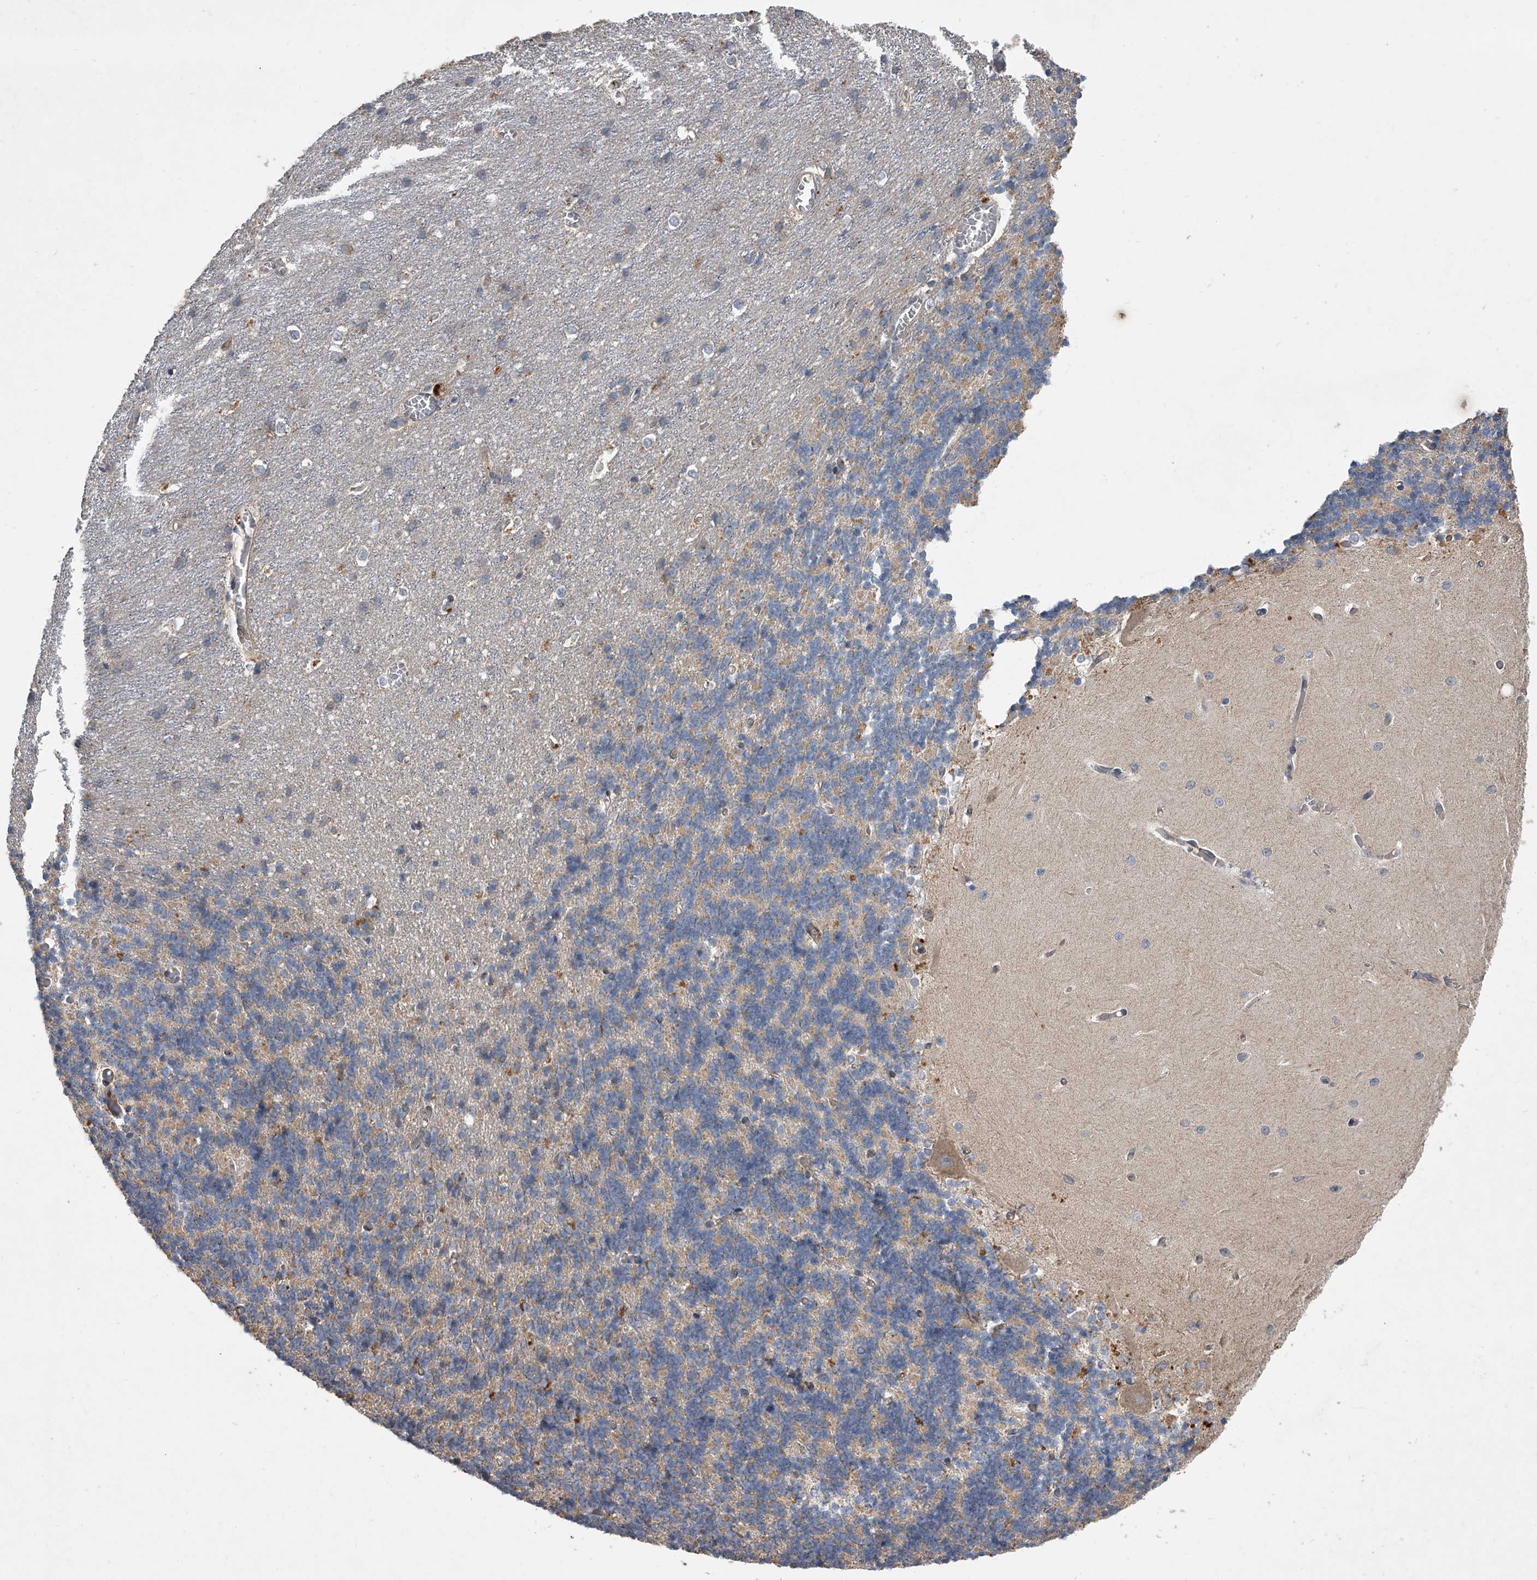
{"staining": {"intensity": "weak", "quantity": "<25%", "location": "cytoplasmic/membranous"}, "tissue": "cerebellum", "cell_type": "Cells in granular layer", "image_type": "normal", "snomed": [{"axis": "morphology", "description": "Normal tissue, NOS"}, {"axis": "topography", "description": "Cerebellum"}], "caption": "High magnification brightfield microscopy of benign cerebellum stained with DAB (brown) and counterstained with hematoxylin (blue): cells in granular layer show no significant staining. Nuclei are stained in blue.", "gene": "DOCK9", "patient": {"sex": "male", "age": 37}}